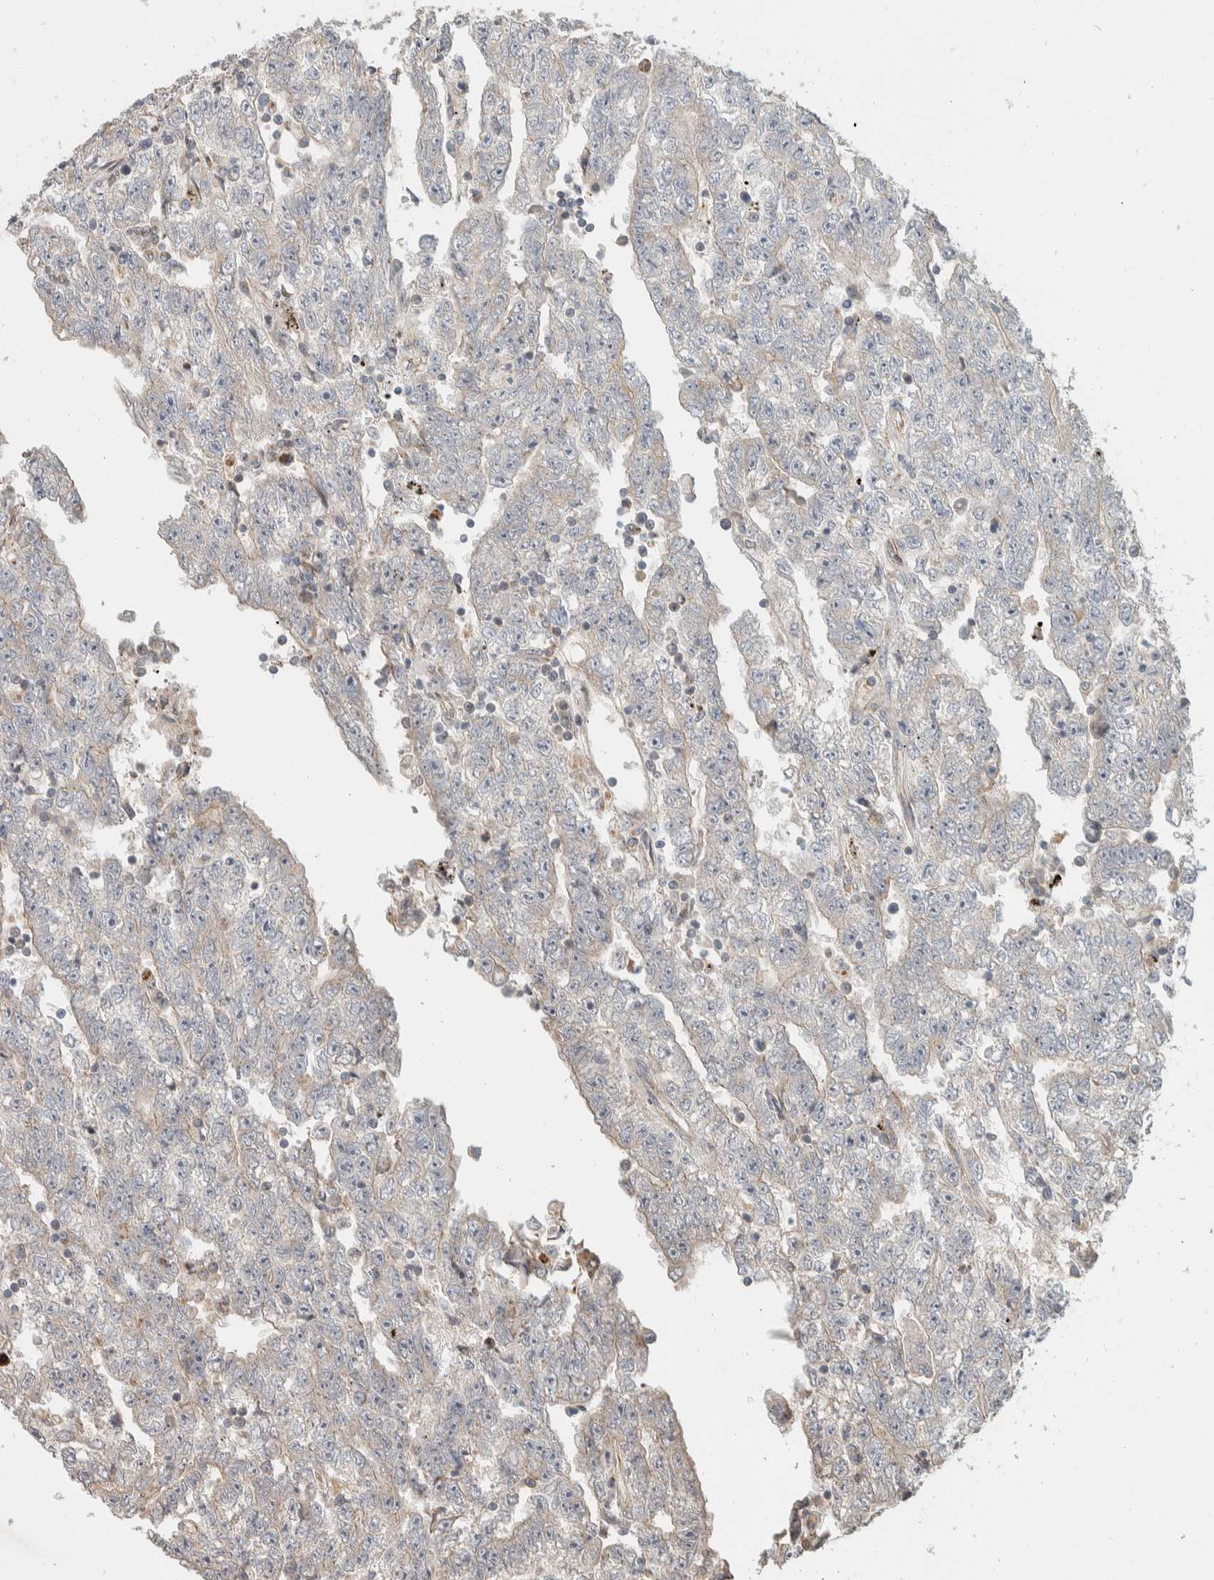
{"staining": {"intensity": "negative", "quantity": "none", "location": "none"}, "tissue": "testis cancer", "cell_type": "Tumor cells", "image_type": "cancer", "snomed": [{"axis": "morphology", "description": "Carcinoma, Embryonal, NOS"}, {"axis": "topography", "description": "Testis"}], "caption": "This is a histopathology image of IHC staining of testis embryonal carcinoma, which shows no positivity in tumor cells.", "gene": "DEPTOR", "patient": {"sex": "male", "age": 25}}